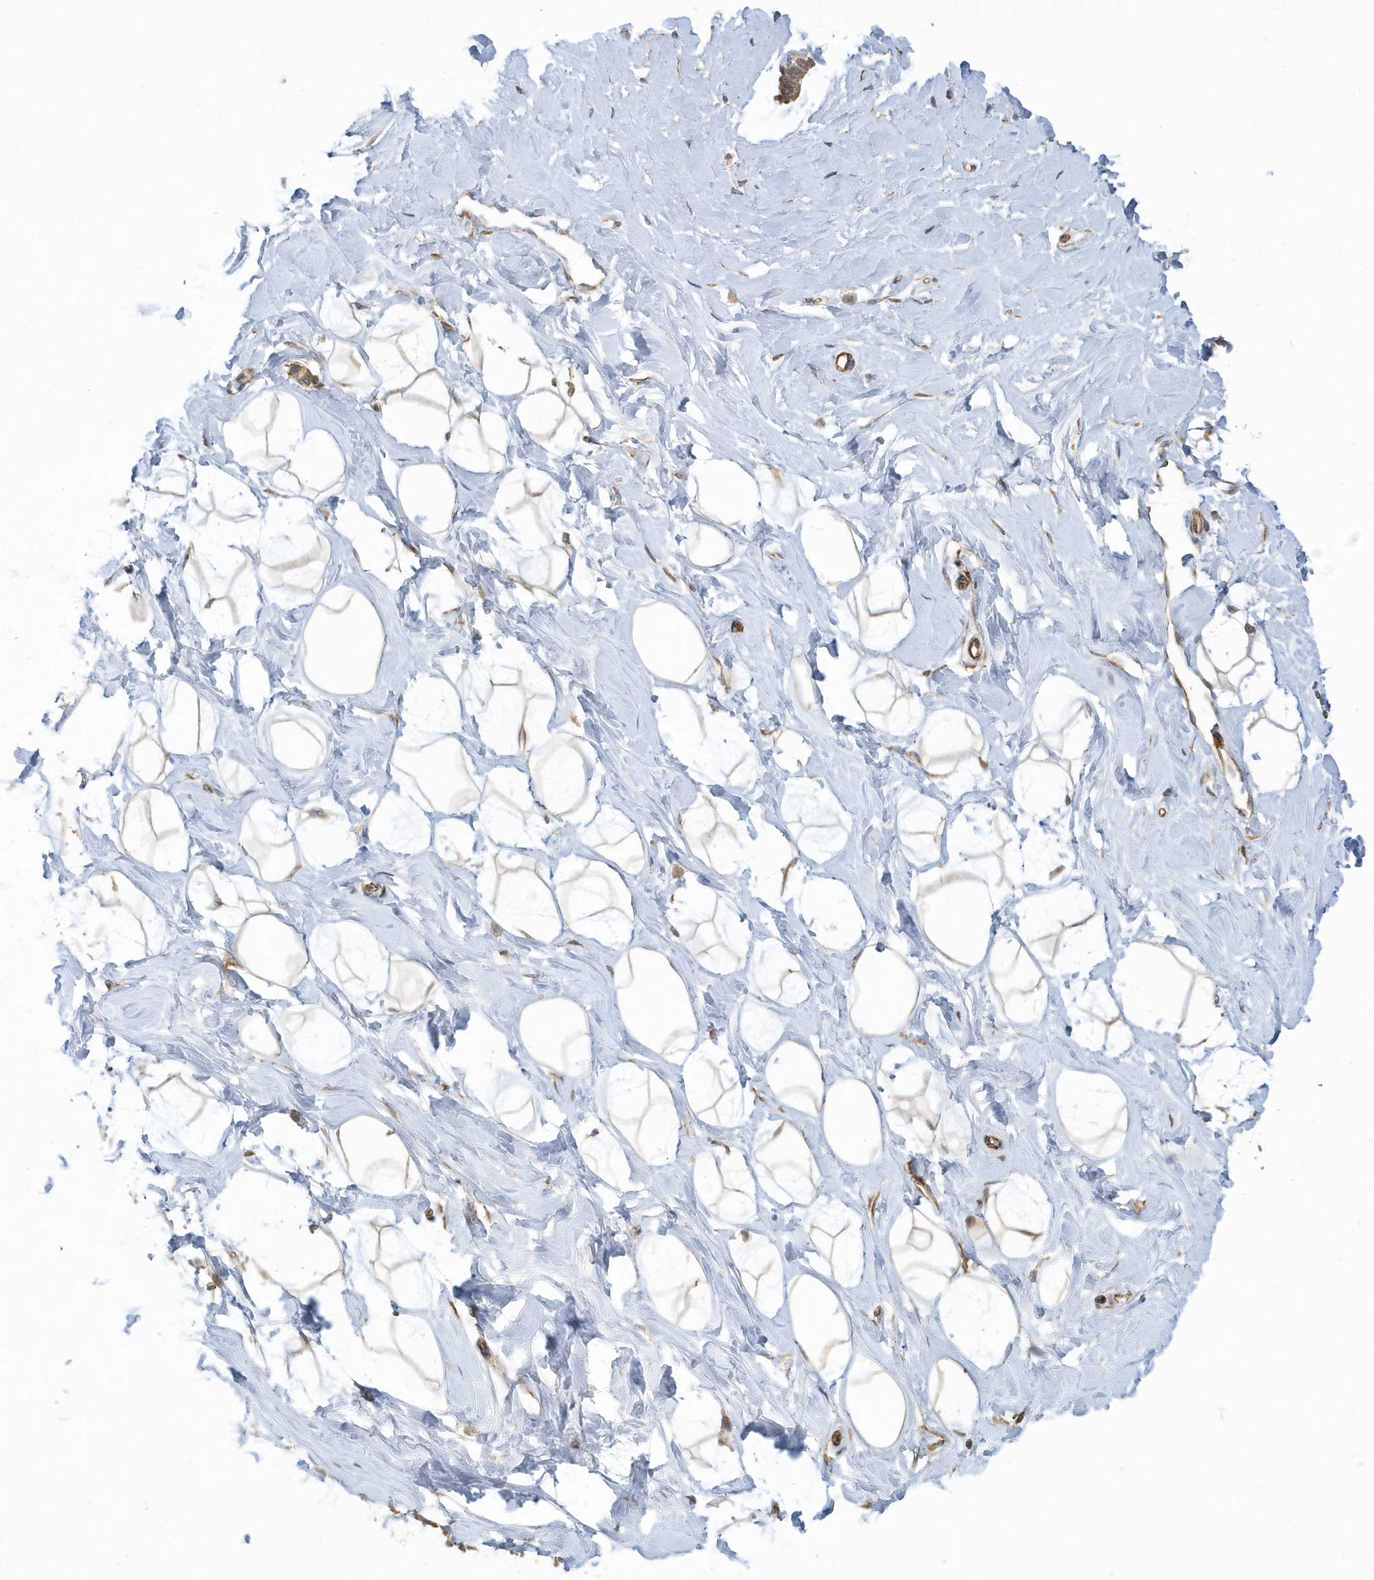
{"staining": {"intensity": "moderate", "quantity": ">75%", "location": "cytoplasmic/membranous"}, "tissue": "breast", "cell_type": "Adipocytes", "image_type": "normal", "snomed": [{"axis": "morphology", "description": "Normal tissue, NOS"}, {"axis": "morphology", "description": "Adenoma, NOS"}, {"axis": "topography", "description": "Breast"}], "caption": "Approximately >75% of adipocytes in benign breast show moderate cytoplasmic/membranous protein expression as visualized by brown immunohistochemical staining.", "gene": "THG1L", "patient": {"sex": "female", "age": 23}}